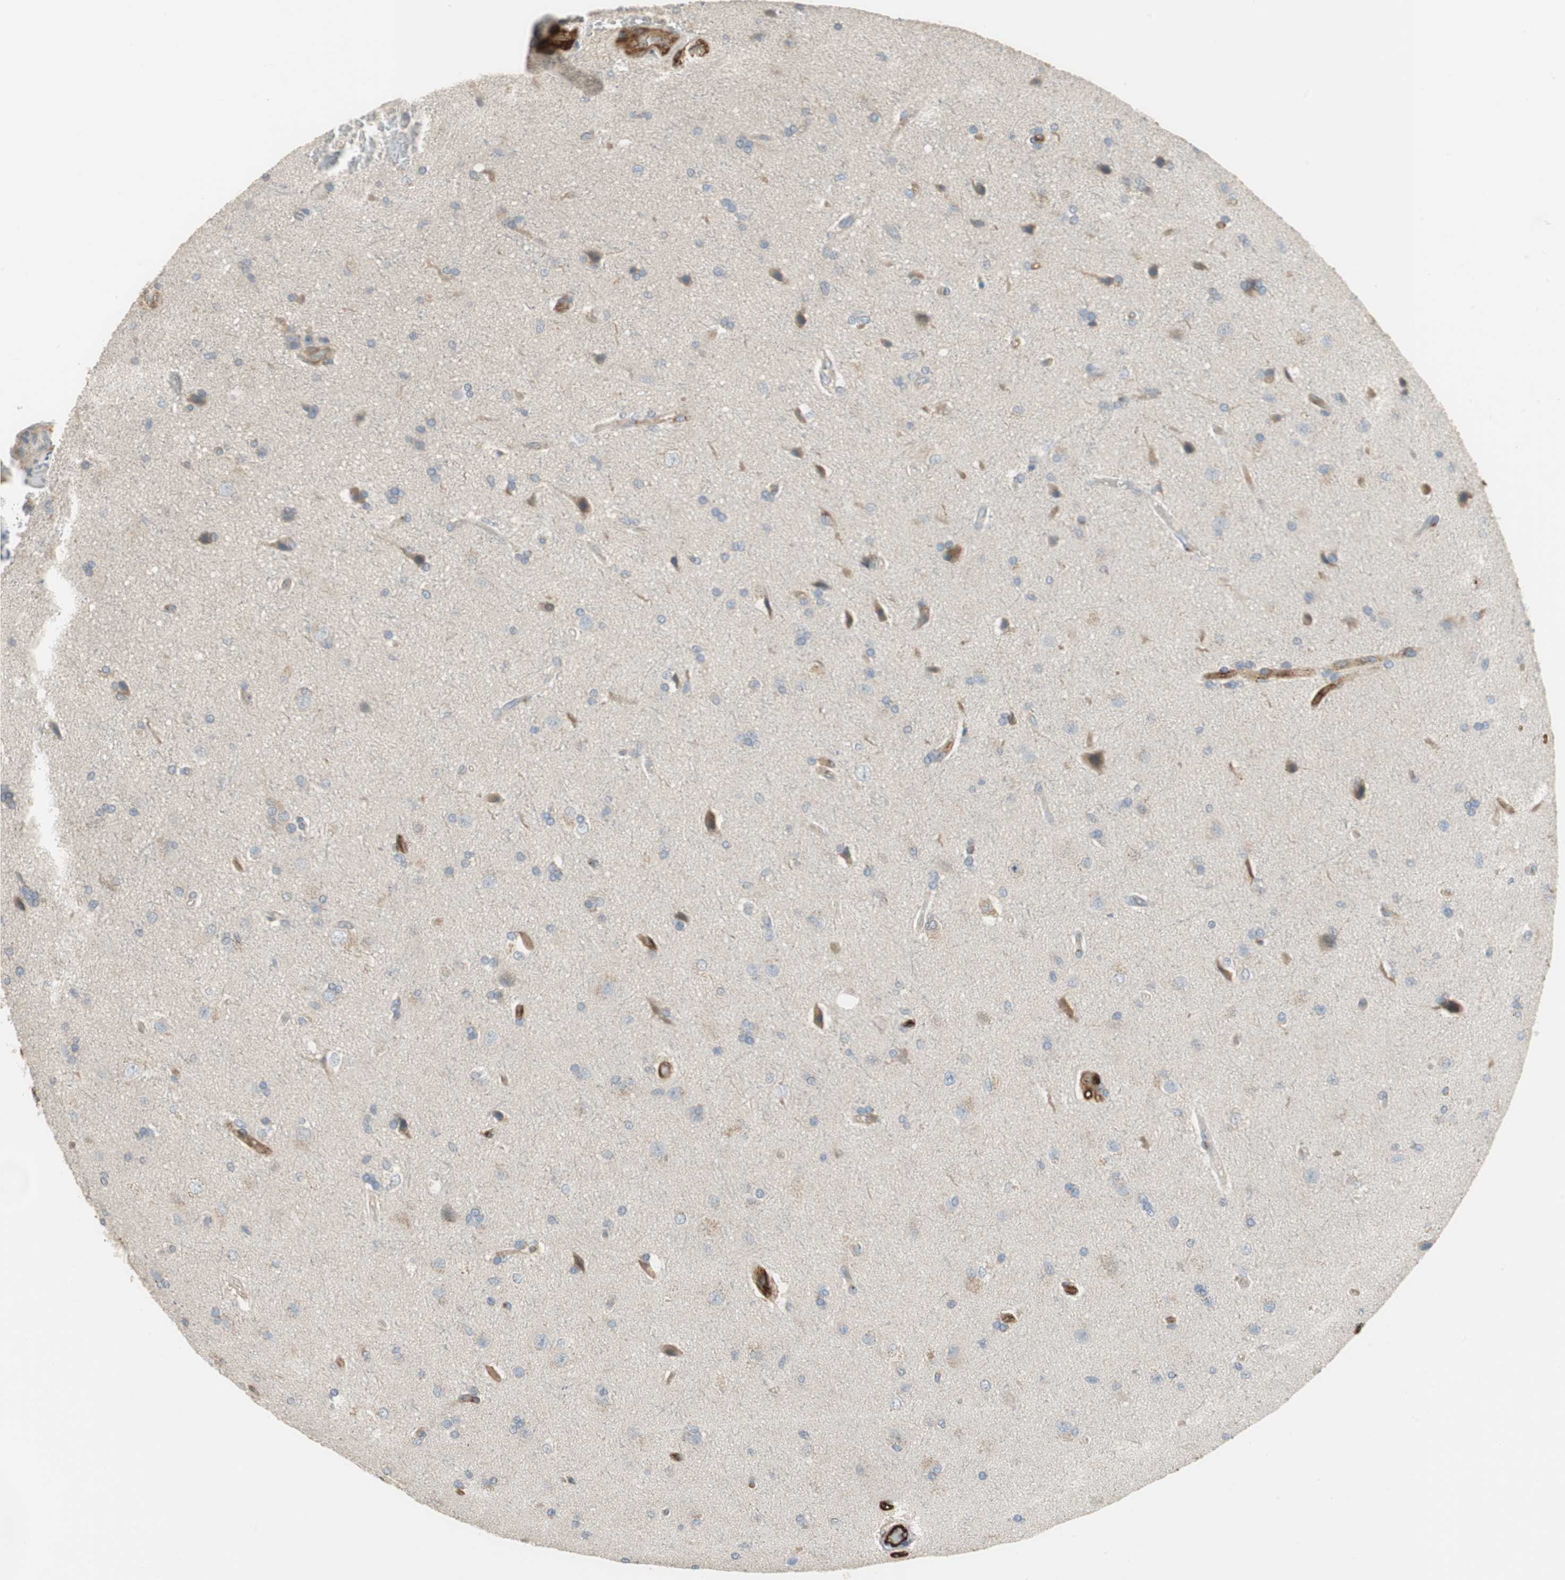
{"staining": {"intensity": "negative", "quantity": "none", "location": "none"}, "tissue": "glioma", "cell_type": "Tumor cells", "image_type": "cancer", "snomed": [{"axis": "morphology", "description": "Glioma, malignant, High grade"}, {"axis": "topography", "description": "Brain"}], "caption": "There is no significant expression in tumor cells of glioma.", "gene": "ALPL", "patient": {"sex": "male", "age": 71}}